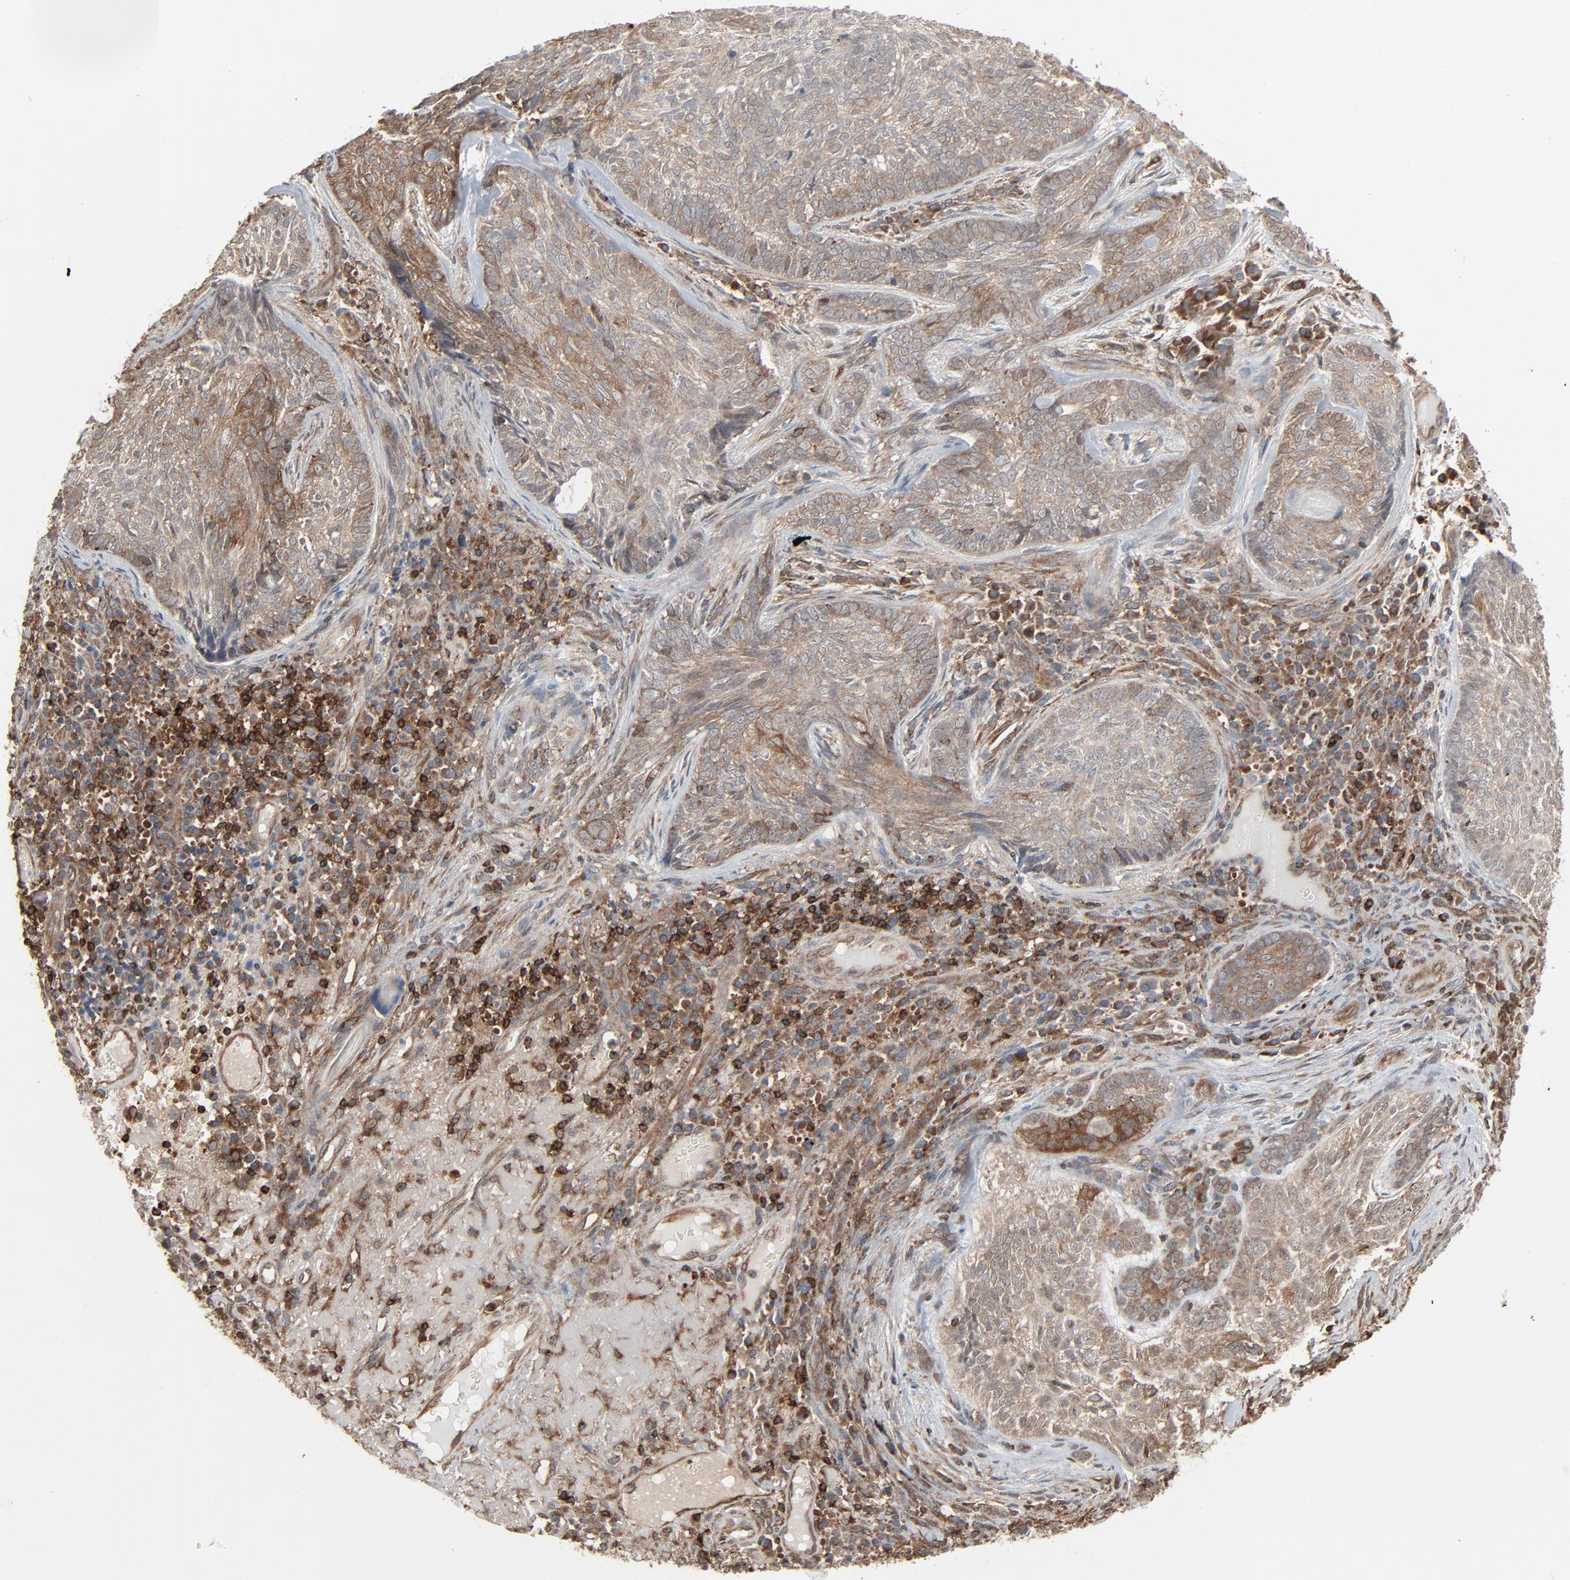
{"staining": {"intensity": "weak", "quantity": "<25%", "location": "cytoplasmic/membranous"}, "tissue": "skin cancer", "cell_type": "Tumor cells", "image_type": "cancer", "snomed": [{"axis": "morphology", "description": "Basal cell carcinoma"}, {"axis": "topography", "description": "Skin"}], "caption": "Tumor cells show no significant positivity in basal cell carcinoma (skin).", "gene": "OPTN", "patient": {"sex": "male", "age": 72}}